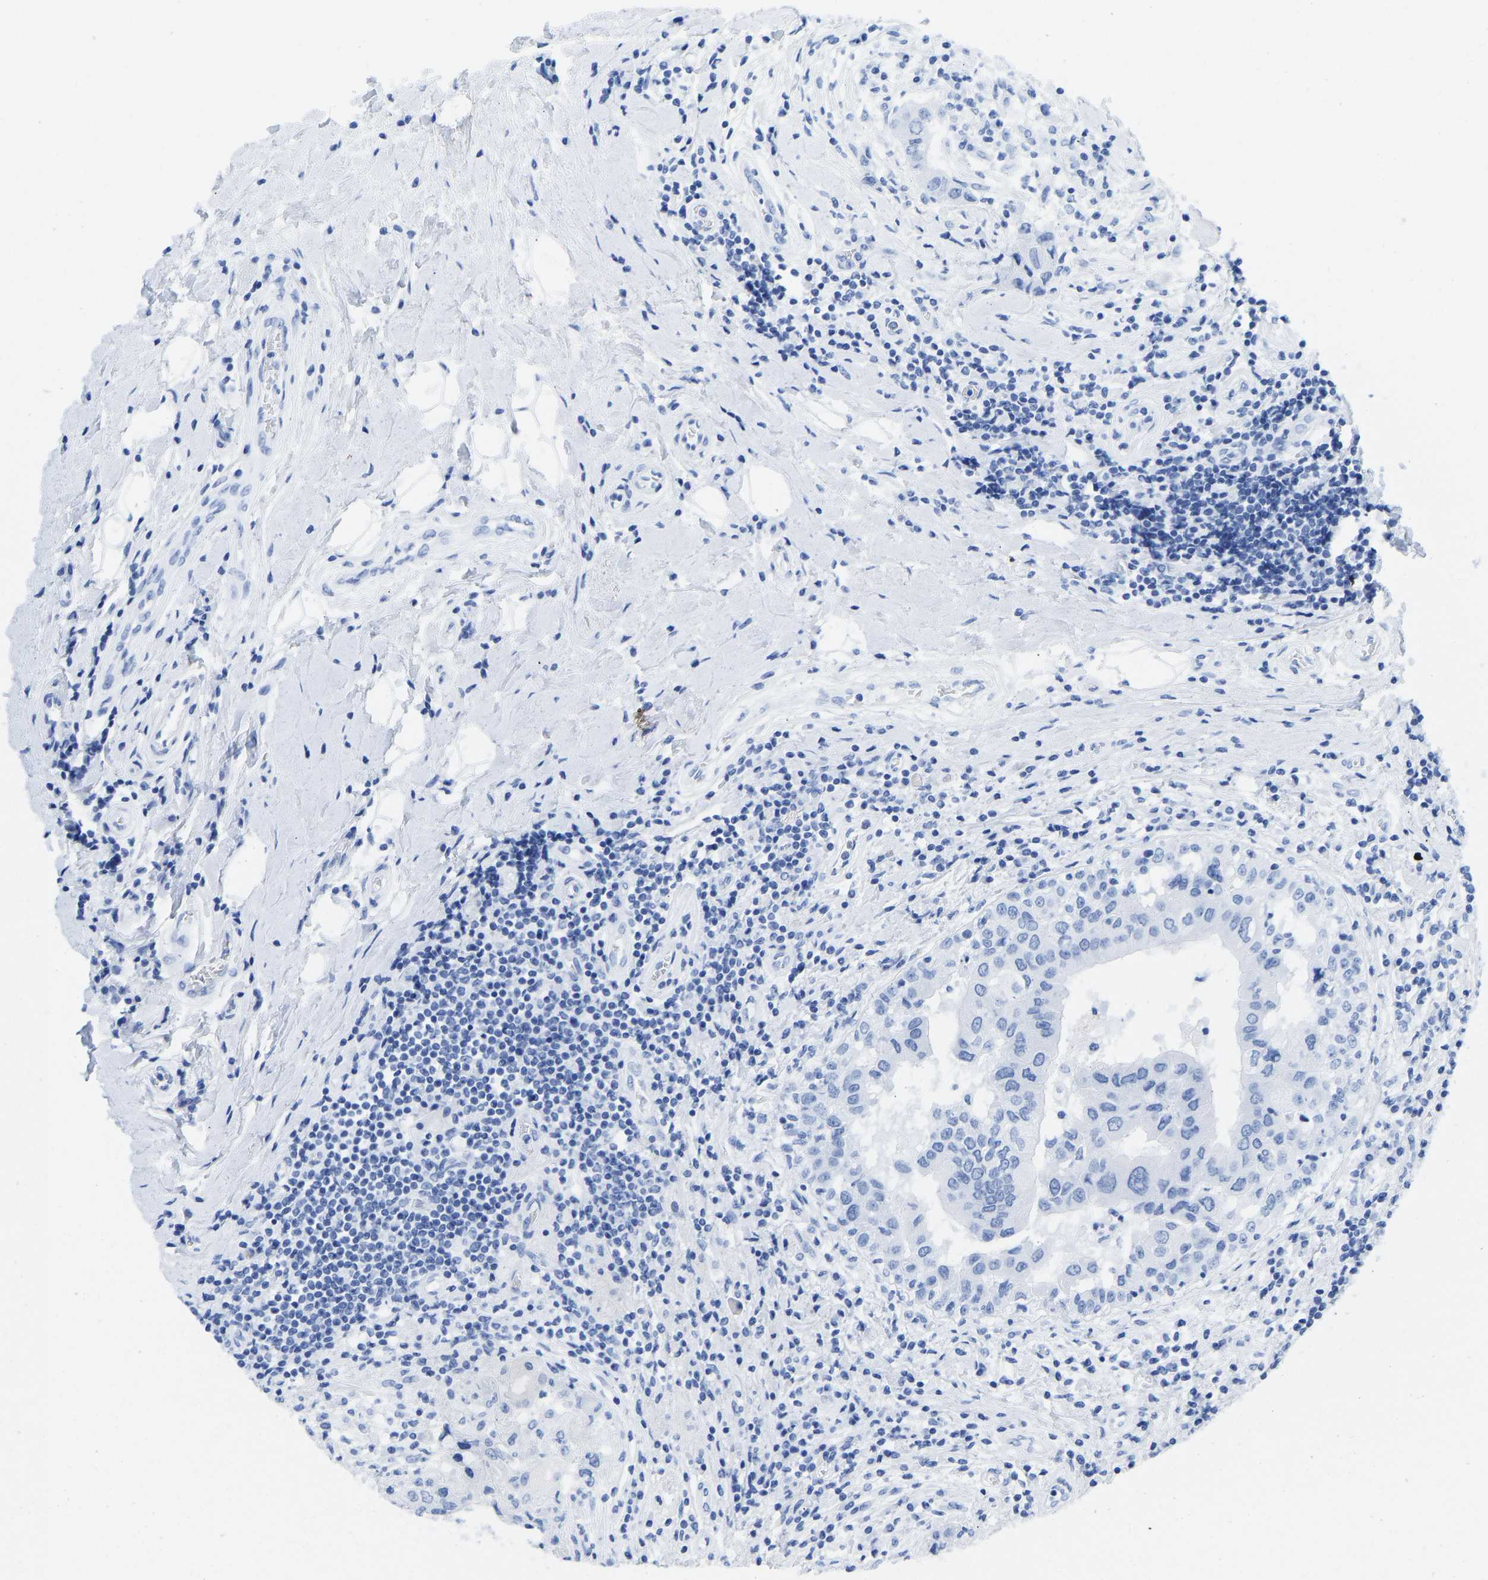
{"staining": {"intensity": "negative", "quantity": "none", "location": "none"}, "tissue": "breast cancer", "cell_type": "Tumor cells", "image_type": "cancer", "snomed": [{"axis": "morphology", "description": "Duct carcinoma"}, {"axis": "topography", "description": "Breast"}], "caption": "The image reveals no staining of tumor cells in breast cancer (intraductal carcinoma). The staining was performed using DAB to visualize the protein expression in brown, while the nuclei were stained in blue with hematoxylin (Magnification: 20x).", "gene": "ELMO2", "patient": {"sex": "female", "age": 27}}